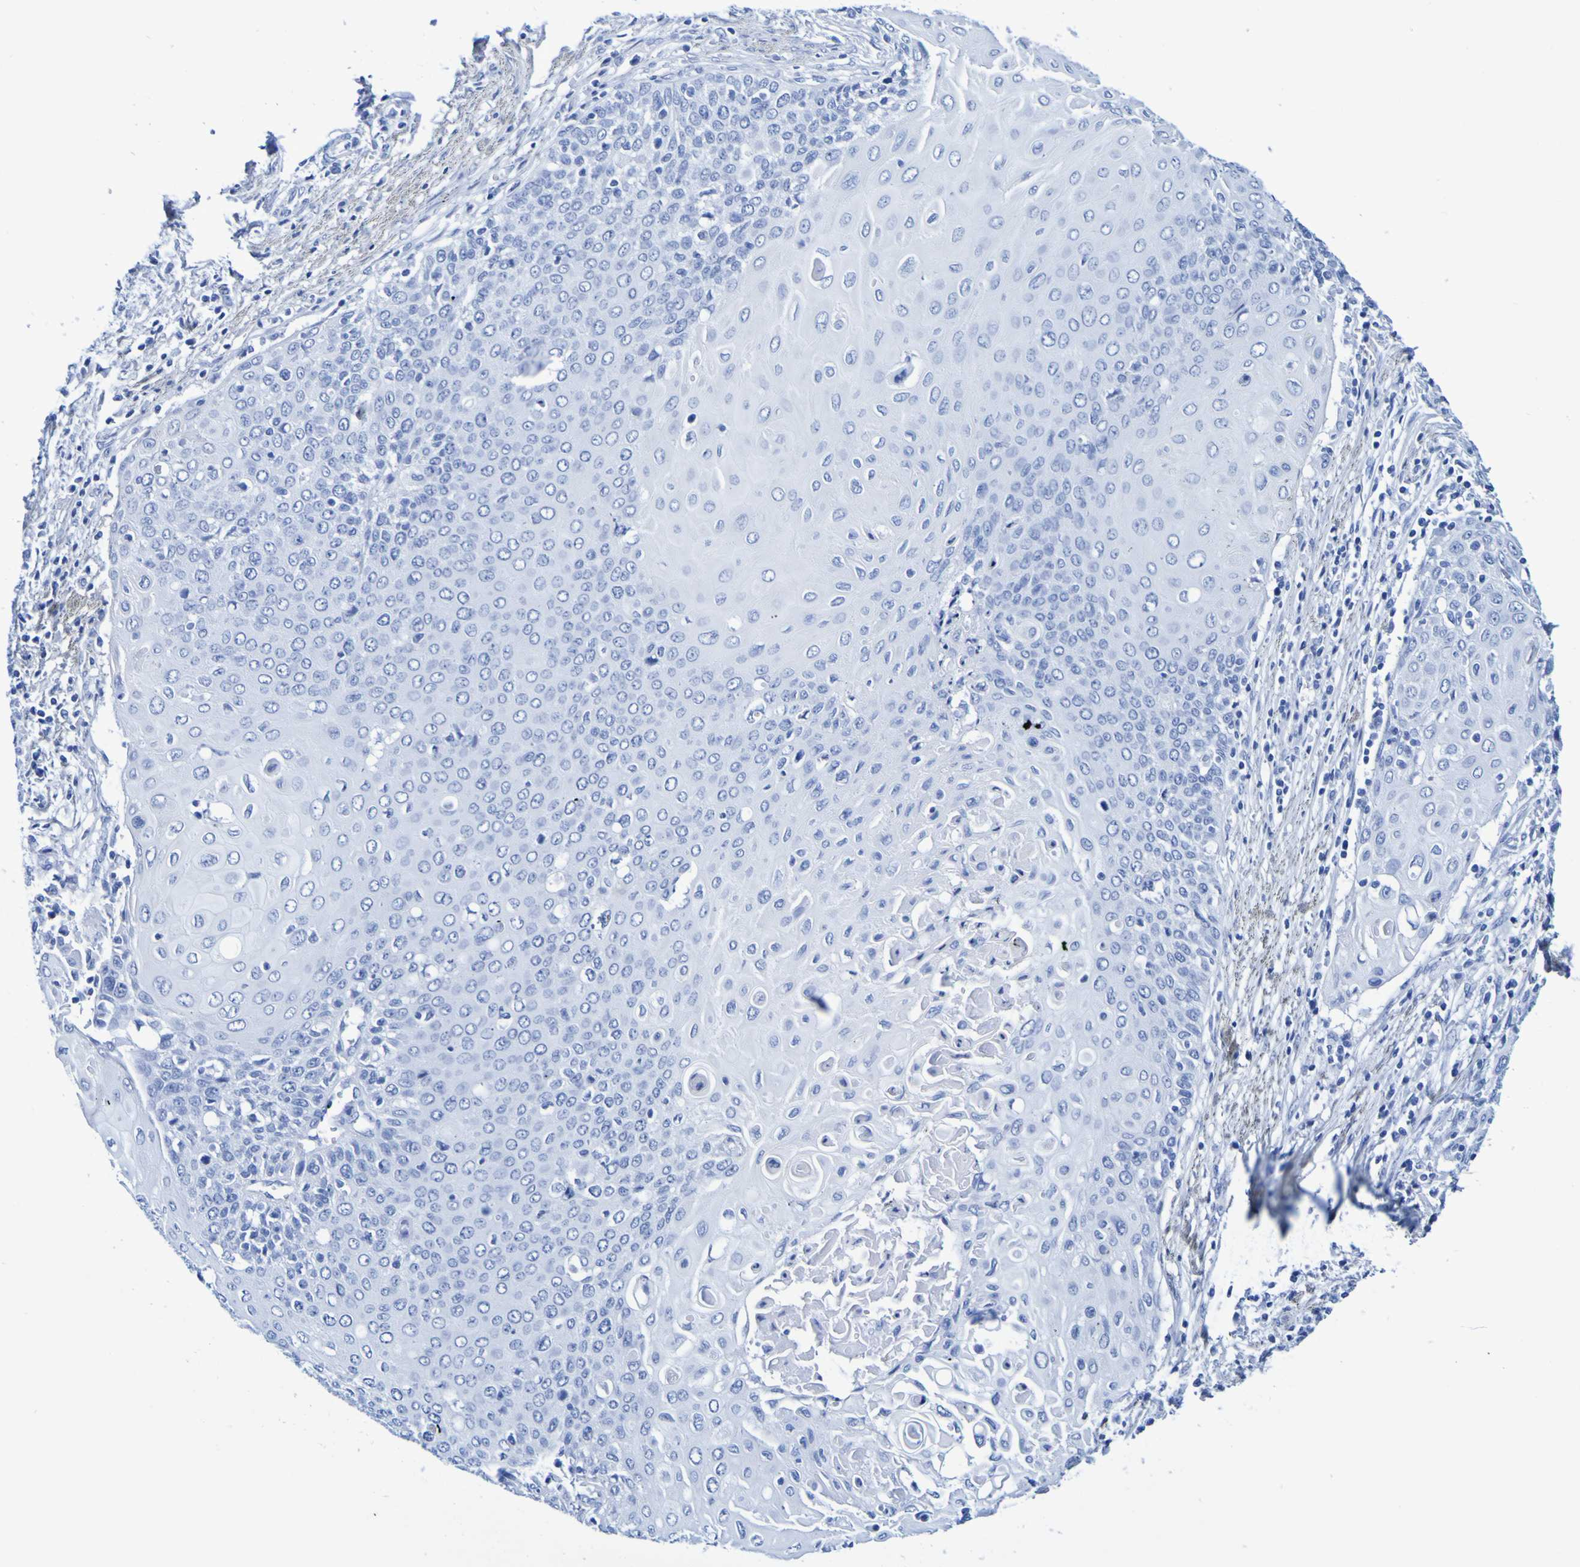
{"staining": {"intensity": "negative", "quantity": "none", "location": "none"}, "tissue": "cervical cancer", "cell_type": "Tumor cells", "image_type": "cancer", "snomed": [{"axis": "morphology", "description": "Squamous cell carcinoma, NOS"}, {"axis": "topography", "description": "Cervix"}], "caption": "There is no significant staining in tumor cells of cervical cancer (squamous cell carcinoma). (Stains: DAB immunohistochemistry (IHC) with hematoxylin counter stain, Microscopy: brightfield microscopy at high magnification).", "gene": "DPEP1", "patient": {"sex": "female", "age": 39}}